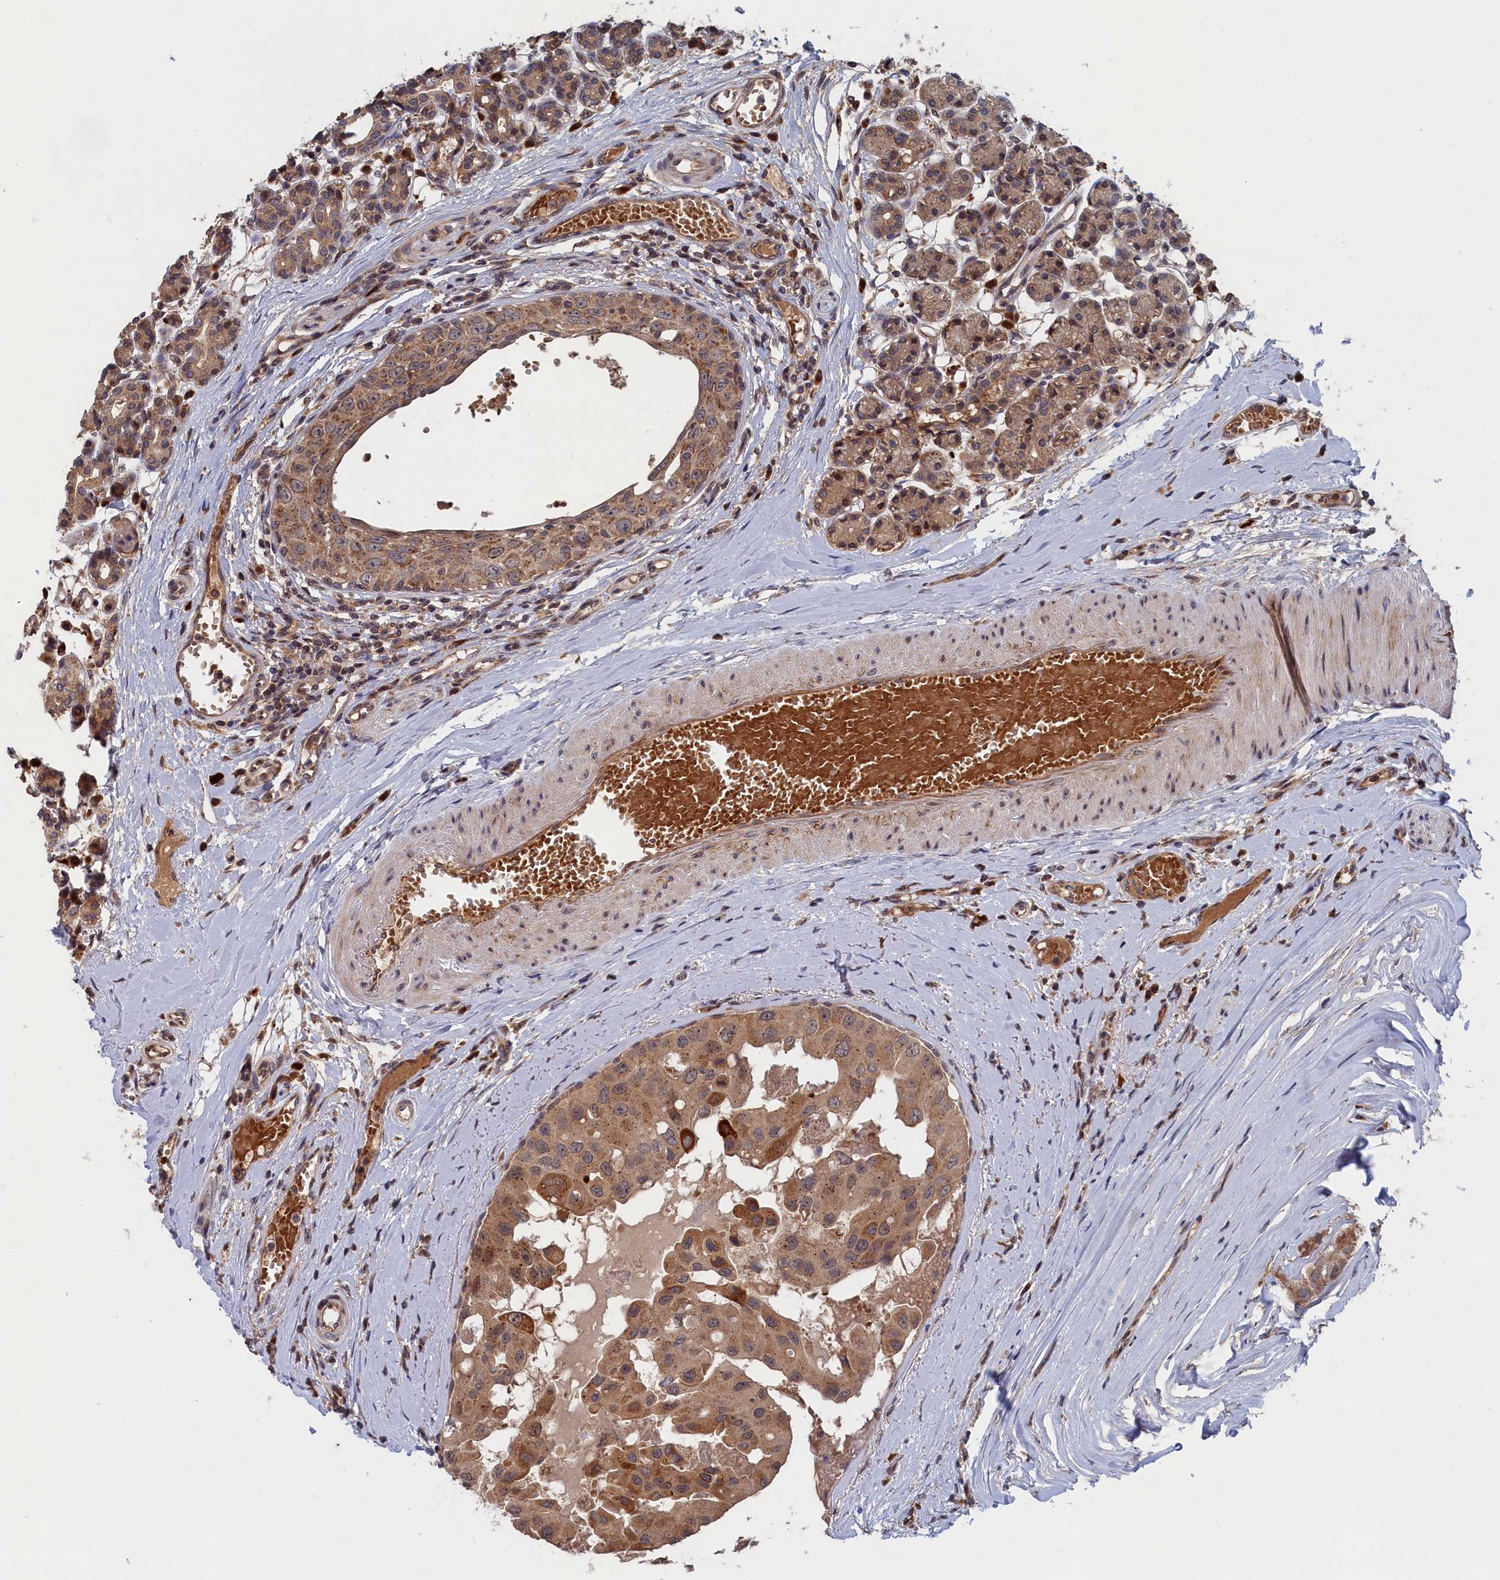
{"staining": {"intensity": "moderate", "quantity": ">75%", "location": "cytoplasmic/membranous"}, "tissue": "head and neck cancer", "cell_type": "Tumor cells", "image_type": "cancer", "snomed": [{"axis": "morphology", "description": "Adenocarcinoma, NOS"}, {"axis": "morphology", "description": "Adenocarcinoma, metastatic, NOS"}, {"axis": "topography", "description": "Head-Neck"}], "caption": "The micrograph displays staining of head and neck cancer (adenocarcinoma), revealing moderate cytoplasmic/membranous protein positivity (brown color) within tumor cells.", "gene": "TRAPPC2L", "patient": {"sex": "male", "age": 75}}